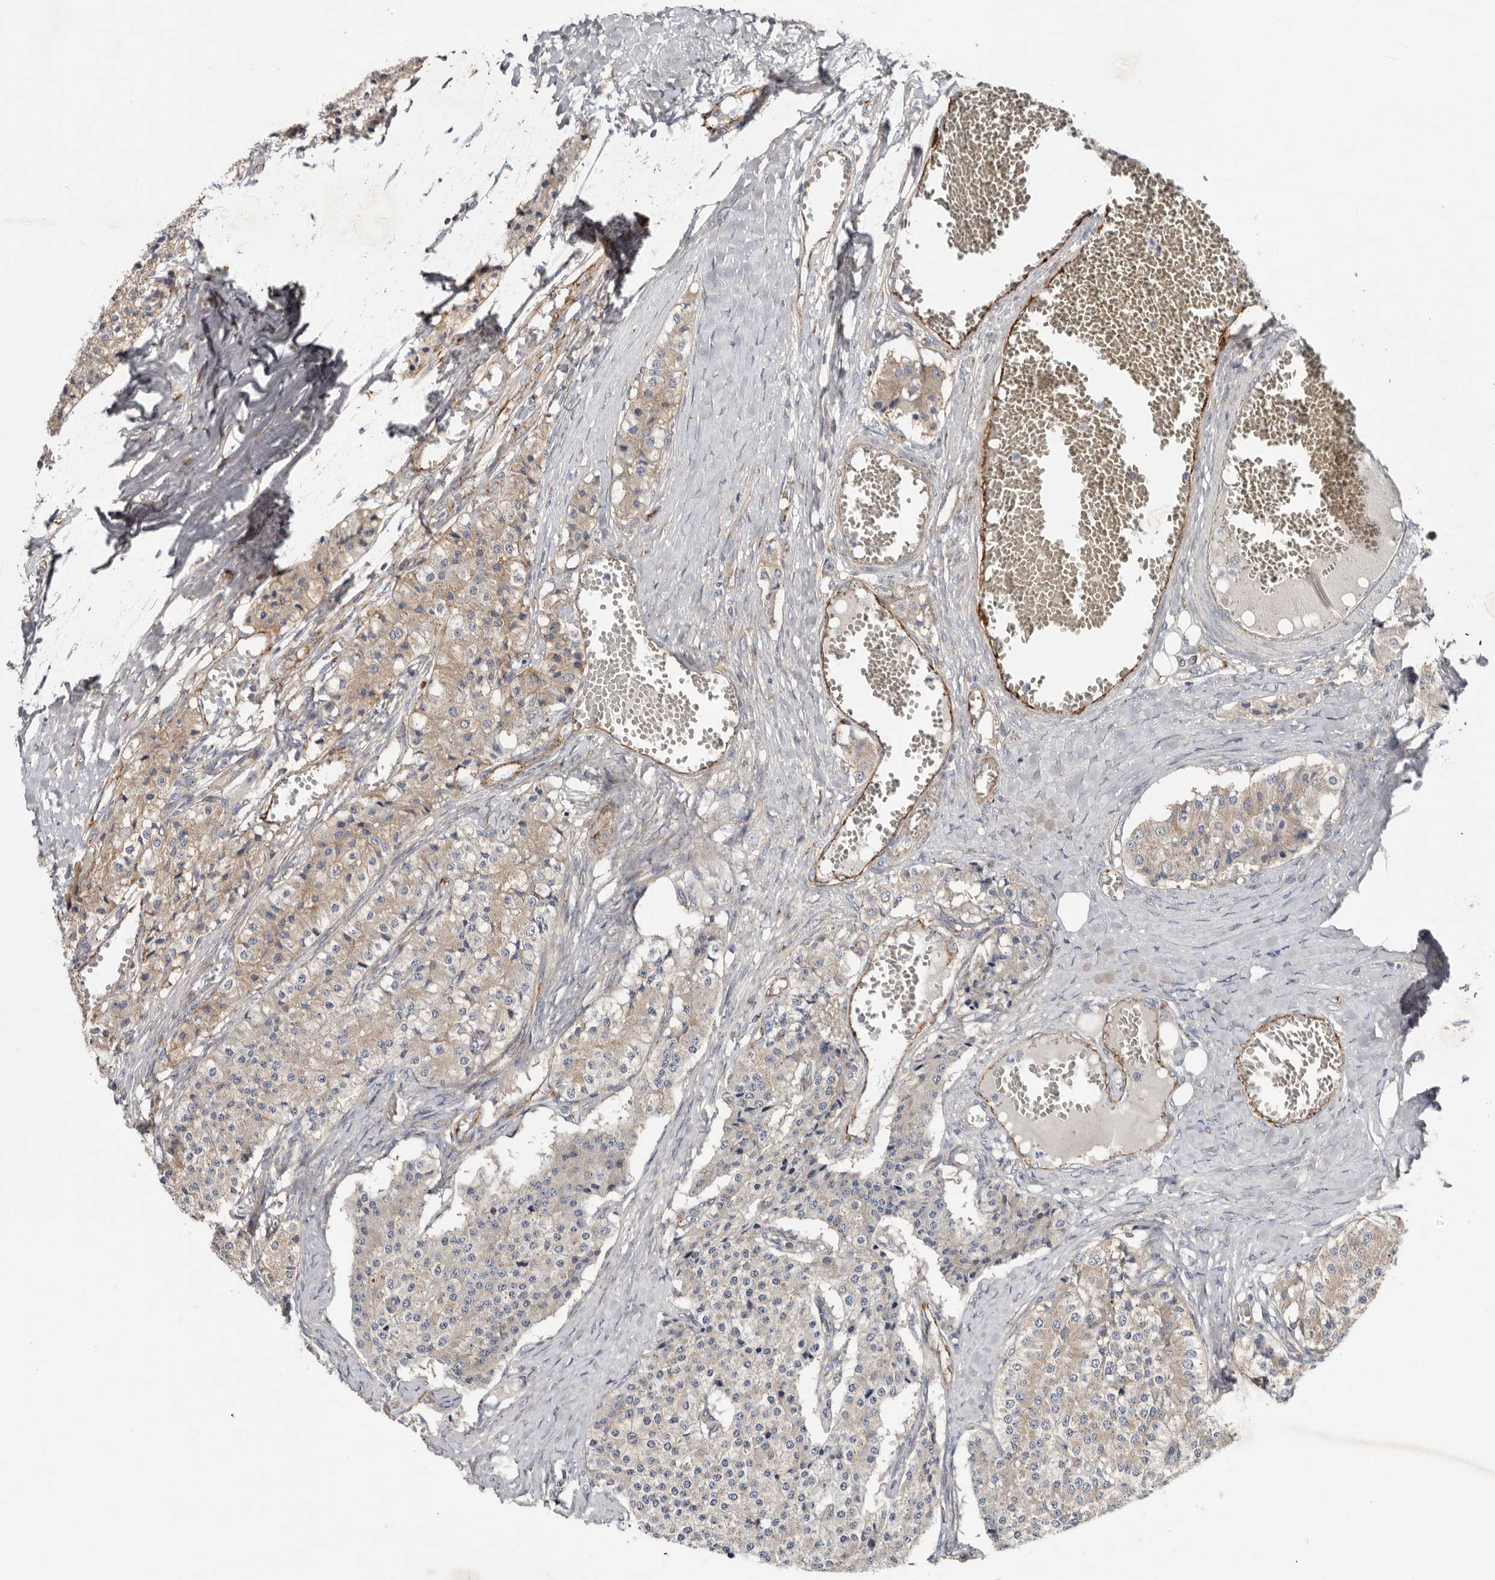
{"staining": {"intensity": "weak", "quantity": "<25%", "location": "cytoplasmic/membranous"}, "tissue": "carcinoid", "cell_type": "Tumor cells", "image_type": "cancer", "snomed": [{"axis": "morphology", "description": "Carcinoid, malignant, NOS"}, {"axis": "topography", "description": "Colon"}], "caption": "Tumor cells are negative for protein expression in human carcinoid (malignant).", "gene": "LUZP1", "patient": {"sex": "female", "age": 52}}